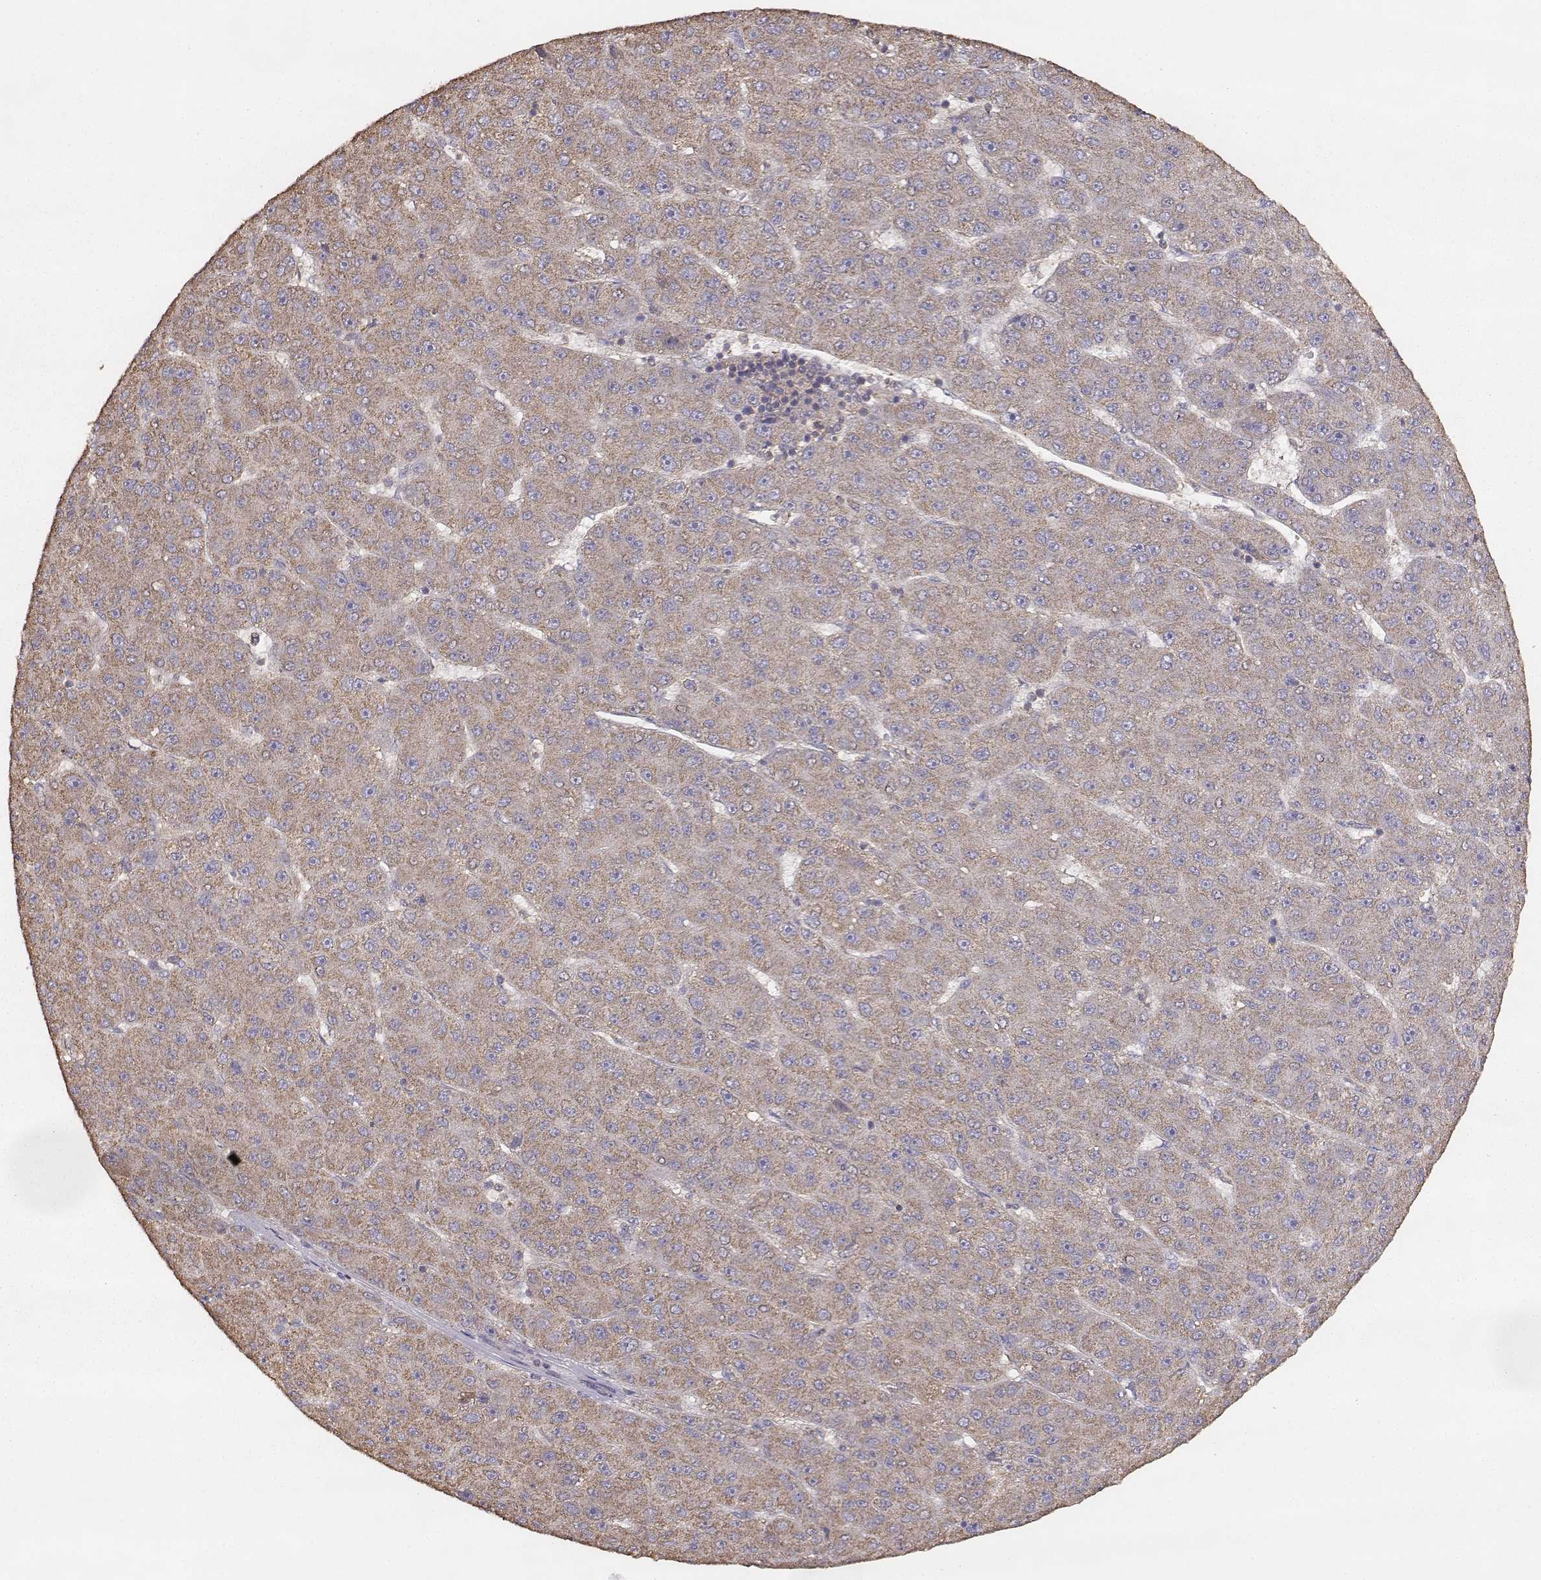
{"staining": {"intensity": "moderate", "quantity": ">75%", "location": "cytoplasmic/membranous"}, "tissue": "liver cancer", "cell_type": "Tumor cells", "image_type": "cancer", "snomed": [{"axis": "morphology", "description": "Carcinoma, Hepatocellular, NOS"}, {"axis": "topography", "description": "Liver"}], "caption": "A histopathology image of liver cancer stained for a protein displays moderate cytoplasmic/membranous brown staining in tumor cells.", "gene": "TARS3", "patient": {"sex": "male", "age": 67}}